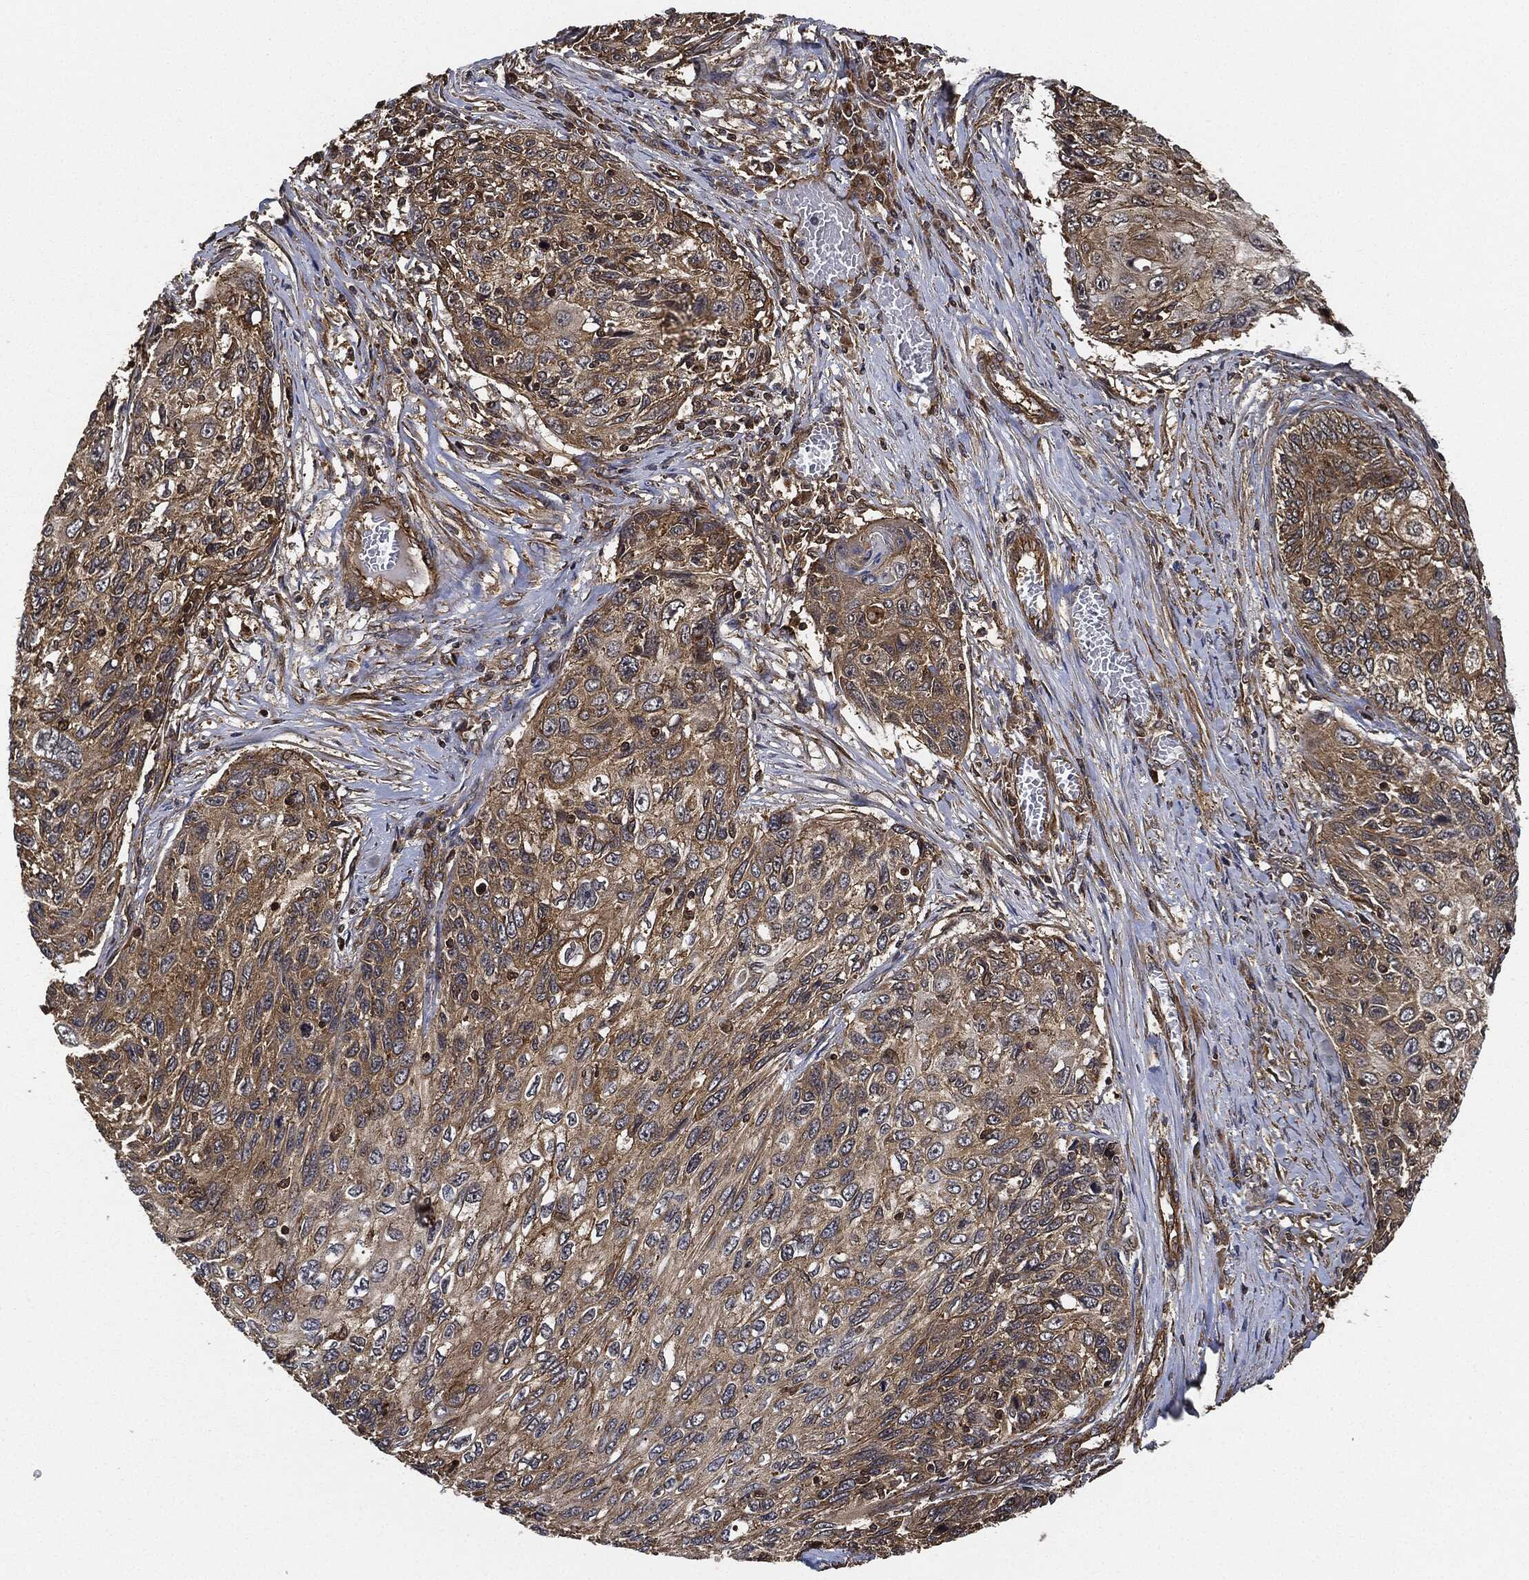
{"staining": {"intensity": "moderate", "quantity": ">75%", "location": "cytoplasmic/membranous"}, "tissue": "skin cancer", "cell_type": "Tumor cells", "image_type": "cancer", "snomed": [{"axis": "morphology", "description": "Squamous cell carcinoma, NOS"}, {"axis": "topography", "description": "Skin"}], "caption": "Moderate cytoplasmic/membranous positivity for a protein is present in approximately >75% of tumor cells of skin squamous cell carcinoma using immunohistochemistry (IHC).", "gene": "CEP290", "patient": {"sex": "male", "age": 92}}